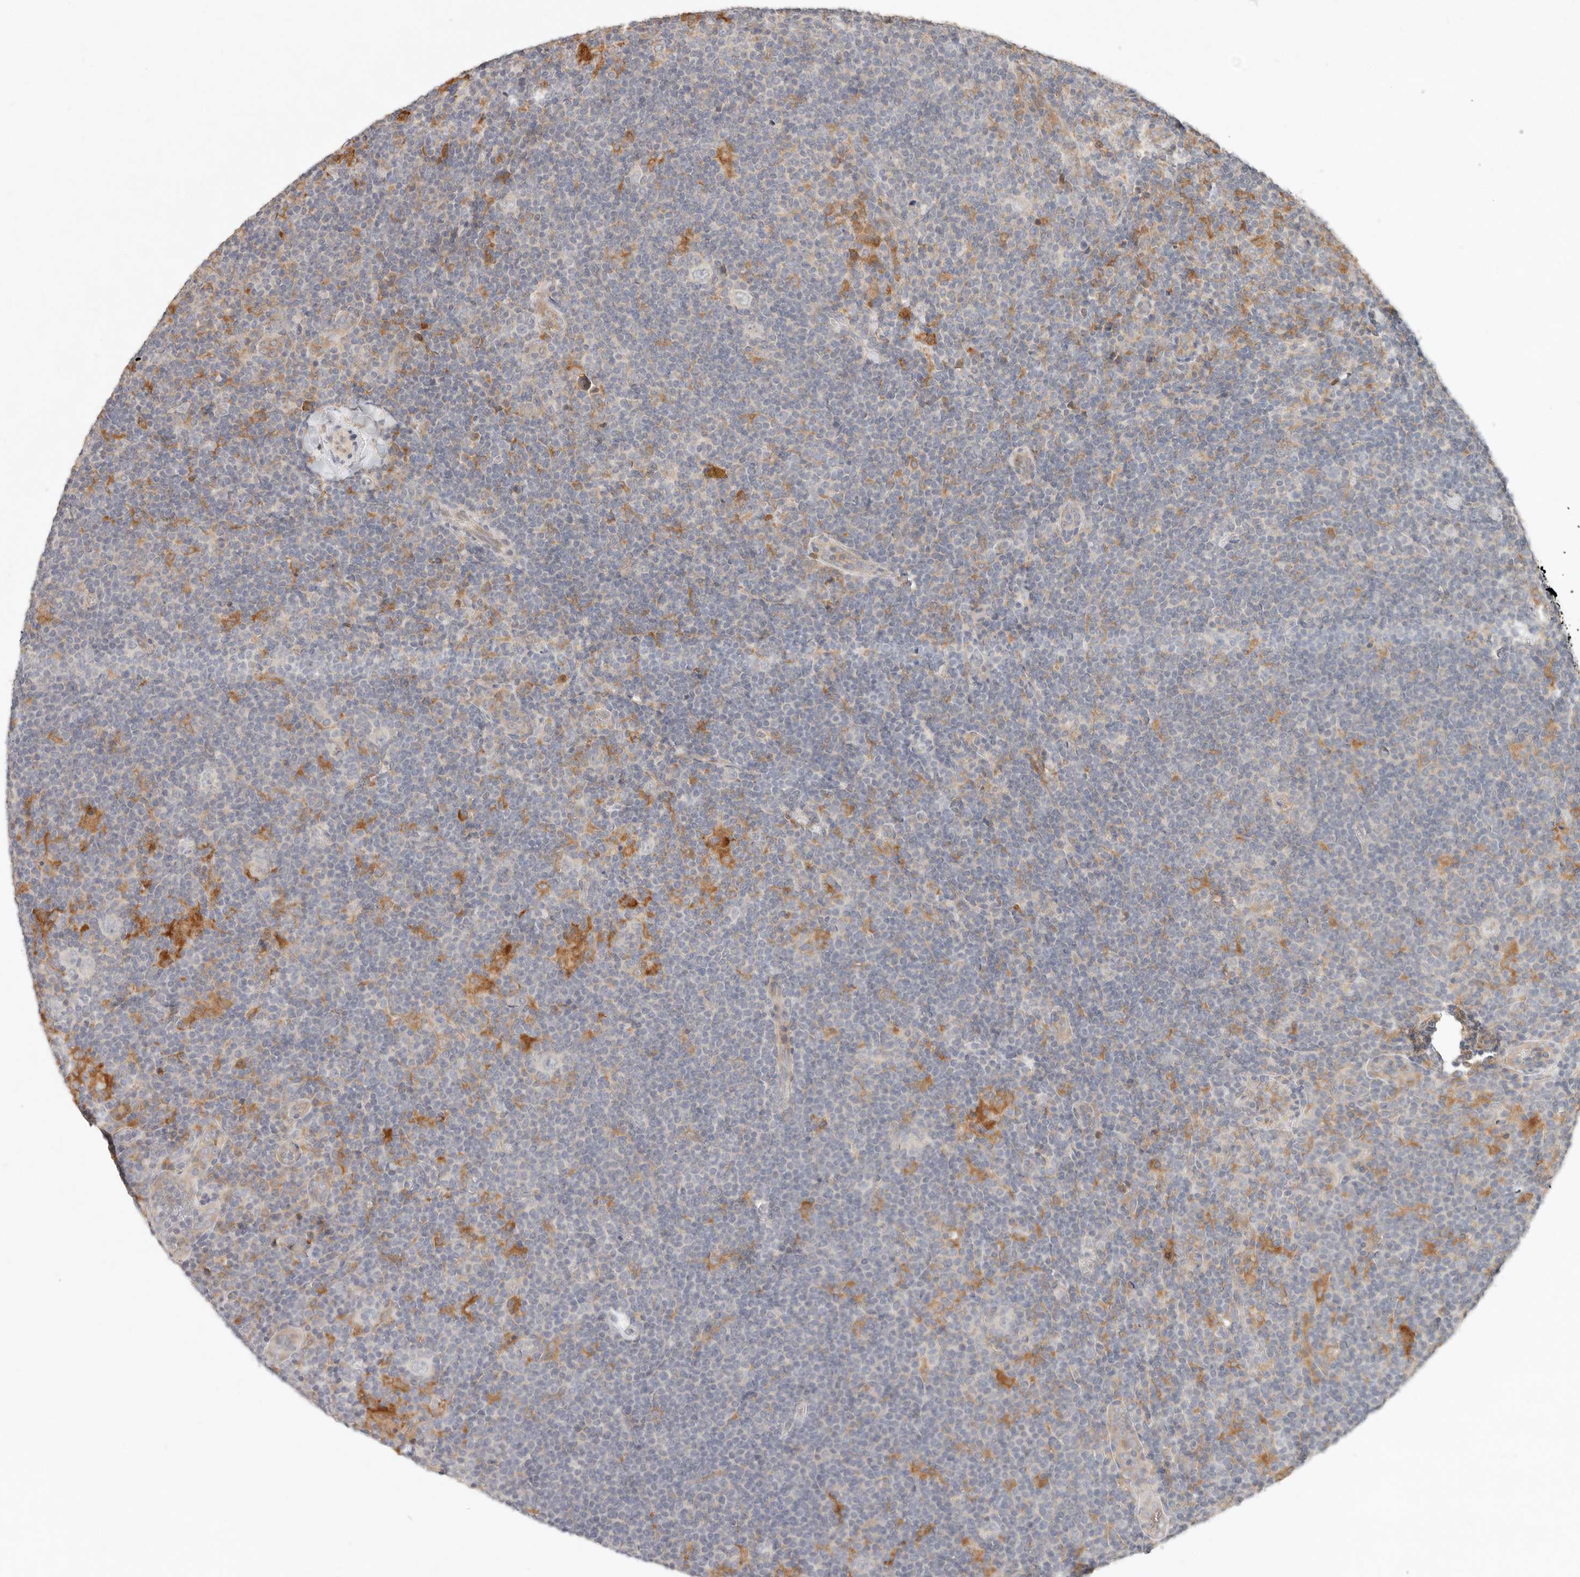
{"staining": {"intensity": "negative", "quantity": "none", "location": "none"}, "tissue": "lymphoma", "cell_type": "Tumor cells", "image_type": "cancer", "snomed": [{"axis": "morphology", "description": "Hodgkin's disease, NOS"}, {"axis": "topography", "description": "Lymph node"}], "caption": "Histopathology image shows no significant protein positivity in tumor cells of lymphoma.", "gene": "ARHGEF10L", "patient": {"sex": "female", "age": 57}}